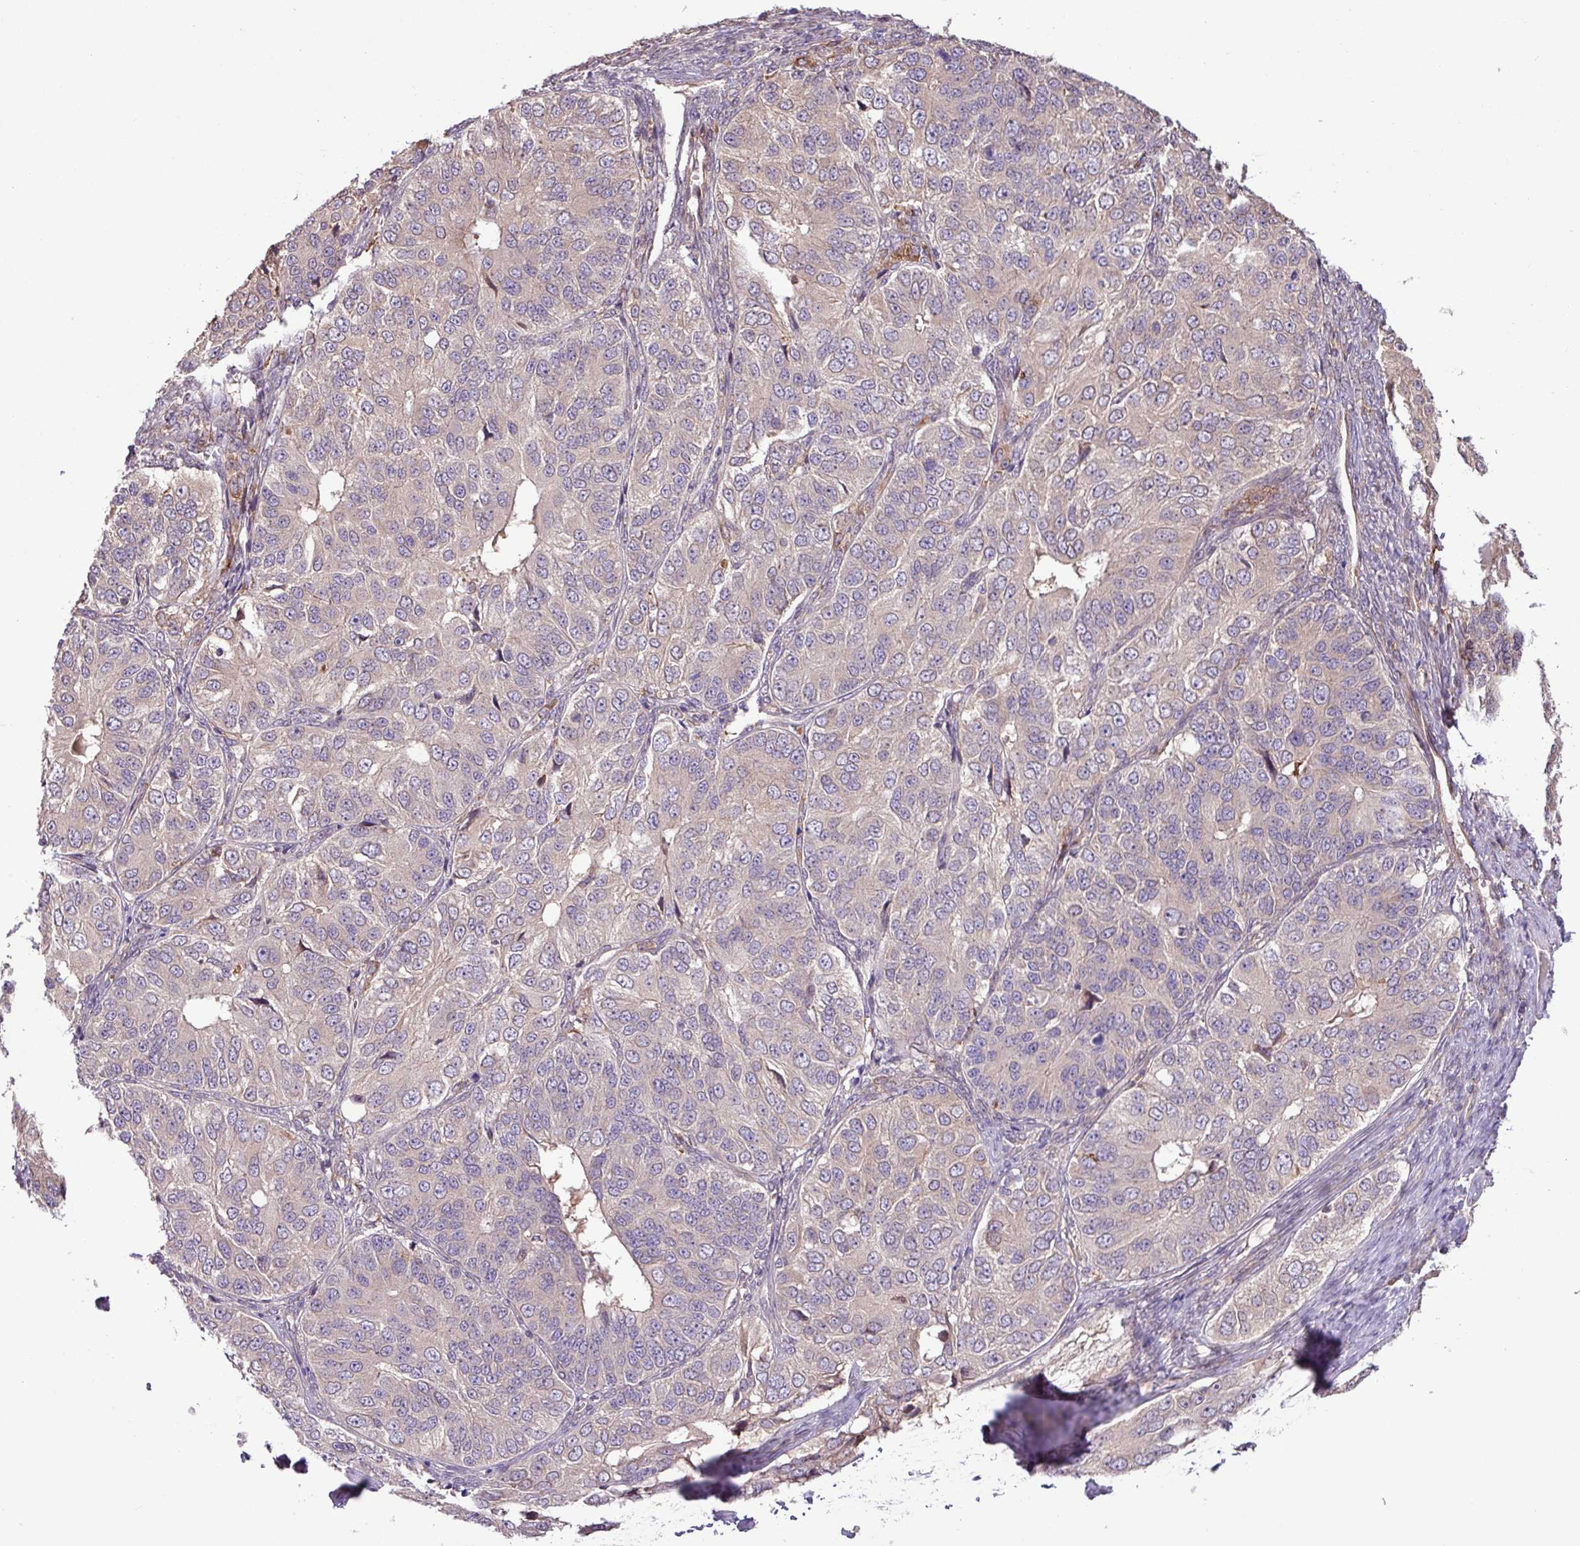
{"staining": {"intensity": "weak", "quantity": "<25%", "location": "cytoplasmic/membranous"}, "tissue": "ovarian cancer", "cell_type": "Tumor cells", "image_type": "cancer", "snomed": [{"axis": "morphology", "description": "Carcinoma, endometroid"}, {"axis": "topography", "description": "Ovary"}], "caption": "The immunohistochemistry (IHC) image has no significant expression in tumor cells of ovarian endometroid carcinoma tissue.", "gene": "ARHGEF25", "patient": {"sex": "female", "age": 51}}